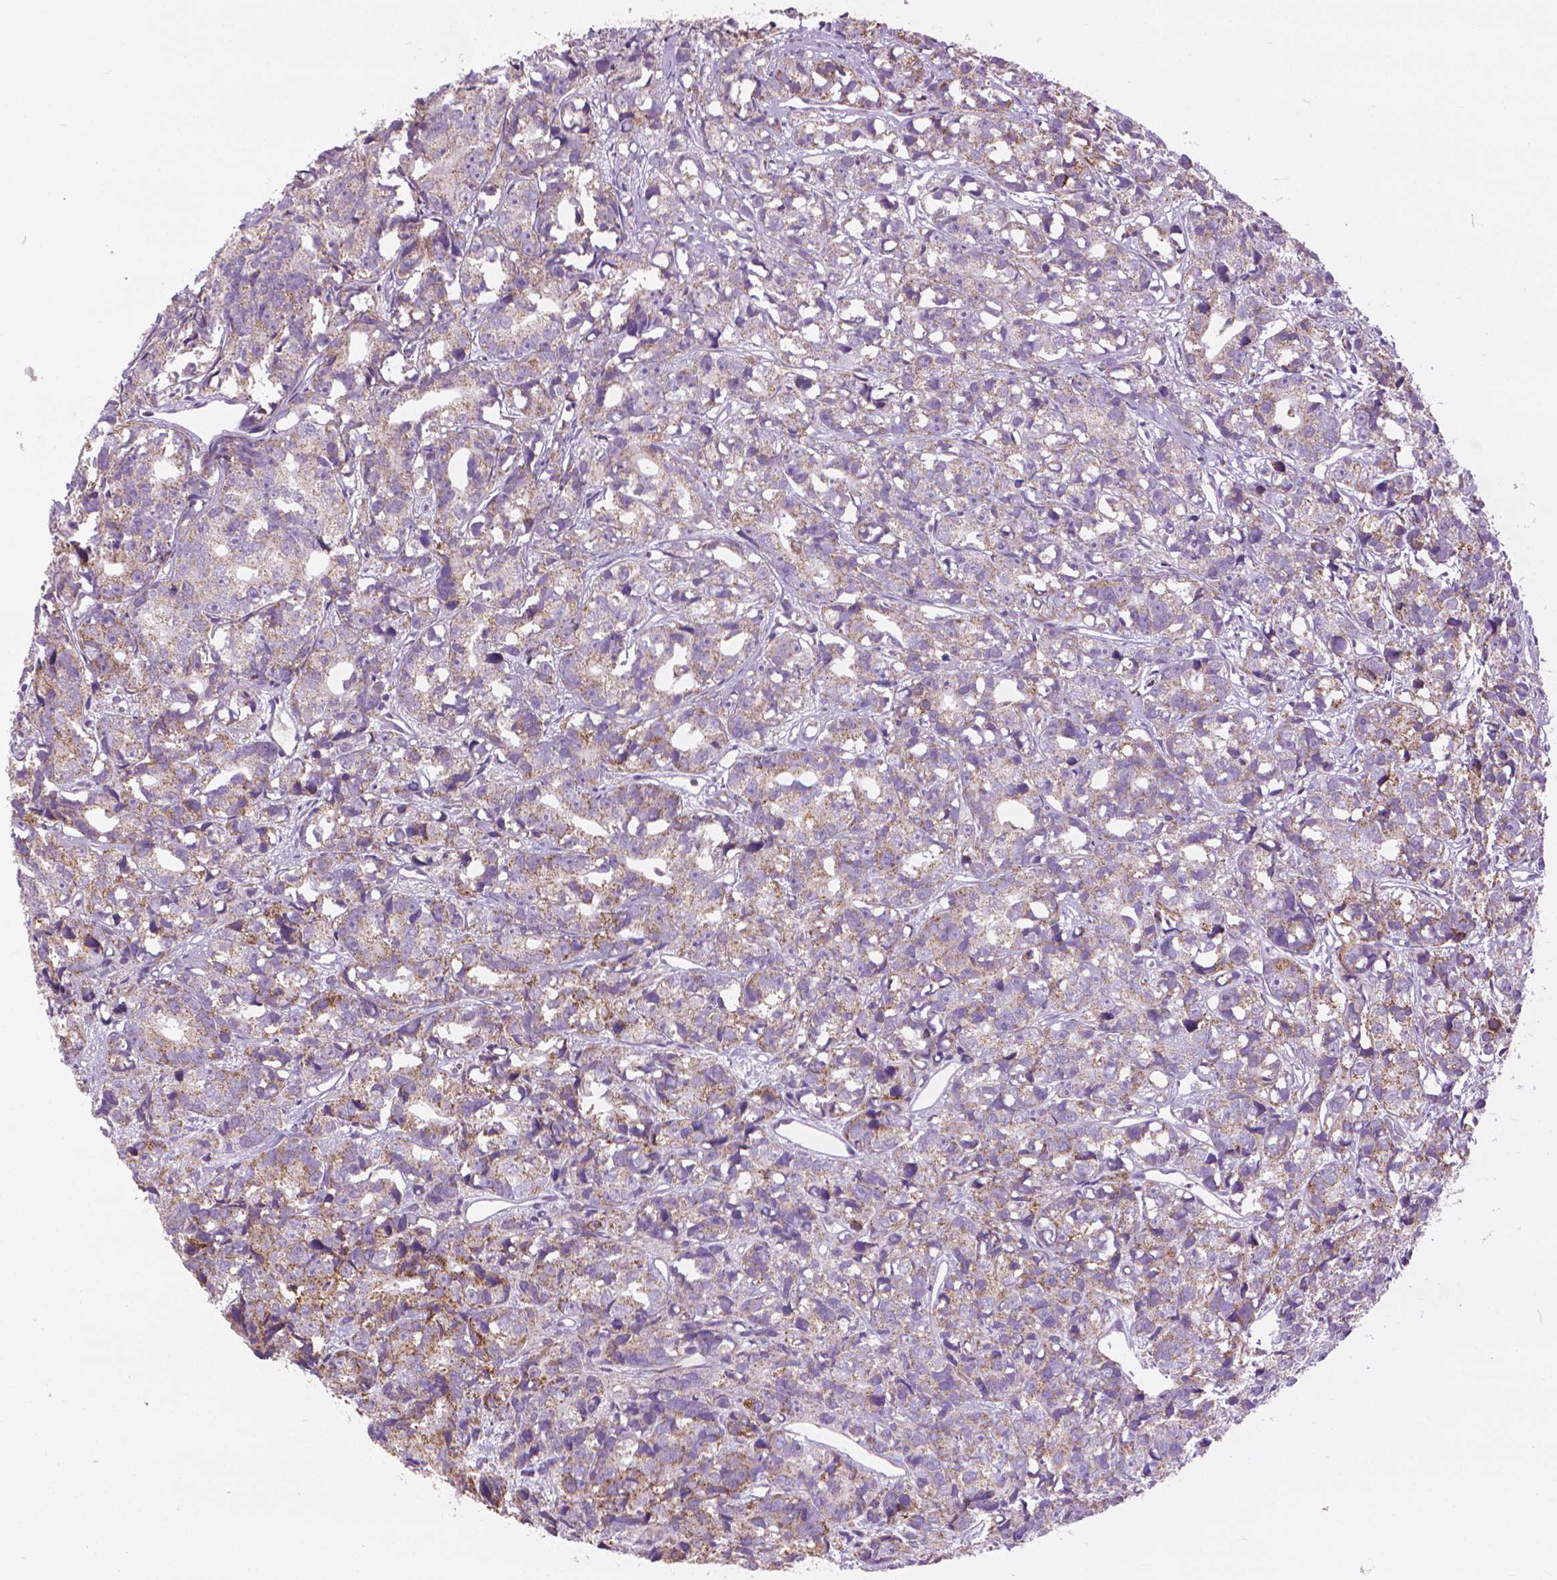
{"staining": {"intensity": "moderate", "quantity": "25%-75%", "location": "cytoplasmic/membranous"}, "tissue": "prostate cancer", "cell_type": "Tumor cells", "image_type": "cancer", "snomed": [{"axis": "morphology", "description": "Adenocarcinoma, High grade"}, {"axis": "topography", "description": "Prostate"}], "caption": "Immunohistochemistry (IHC) (DAB (3,3'-diaminobenzidine)) staining of human high-grade adenocarcinoma (prostate) demonstrates moderate cytoplasmic/membranous protein staining in about 25%-75% of tumor cells.", "gene": "VDAC1", "patient": {"sex": "male", "age": 77}}